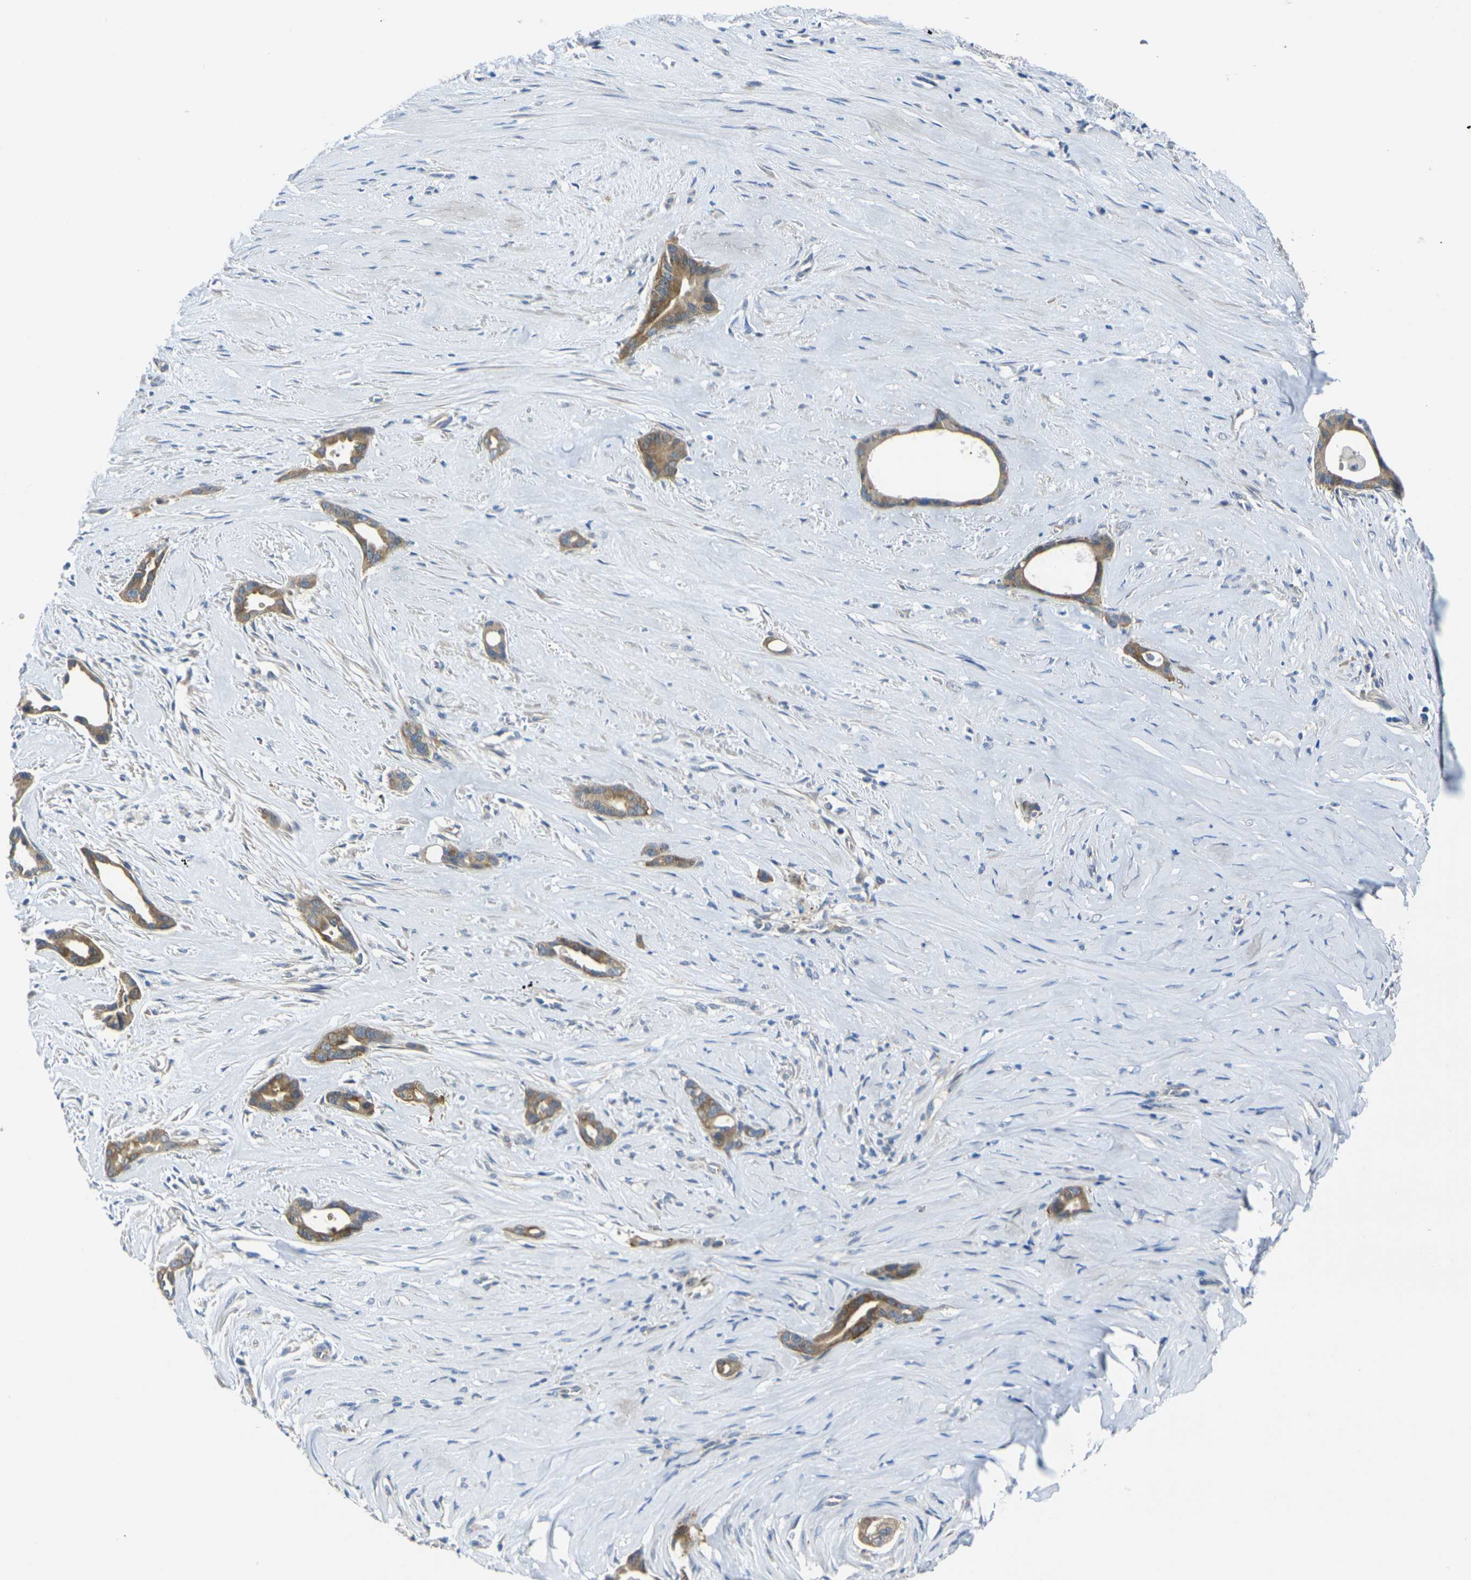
{"staining": {"intensity": "moderate", "quantity": ">75%", "location": "cytoplasmic/membranous"}, "tissue": "liver cancer", "cell_type": "Tumor cells", "image_type": "cancer", "snomed": [{"axis": "morphology", "description": "Cholangiocarcinoma"}, {"axis": "topography", "description": "Liver"}], "caption": "Protein analysis of liver cancer tissue reveals moderate cytoplasmic/membranous expression in approximately >75% of tumor cells.", "gene": "GNA12", "patient": {"sex": "female", "age": 55}}